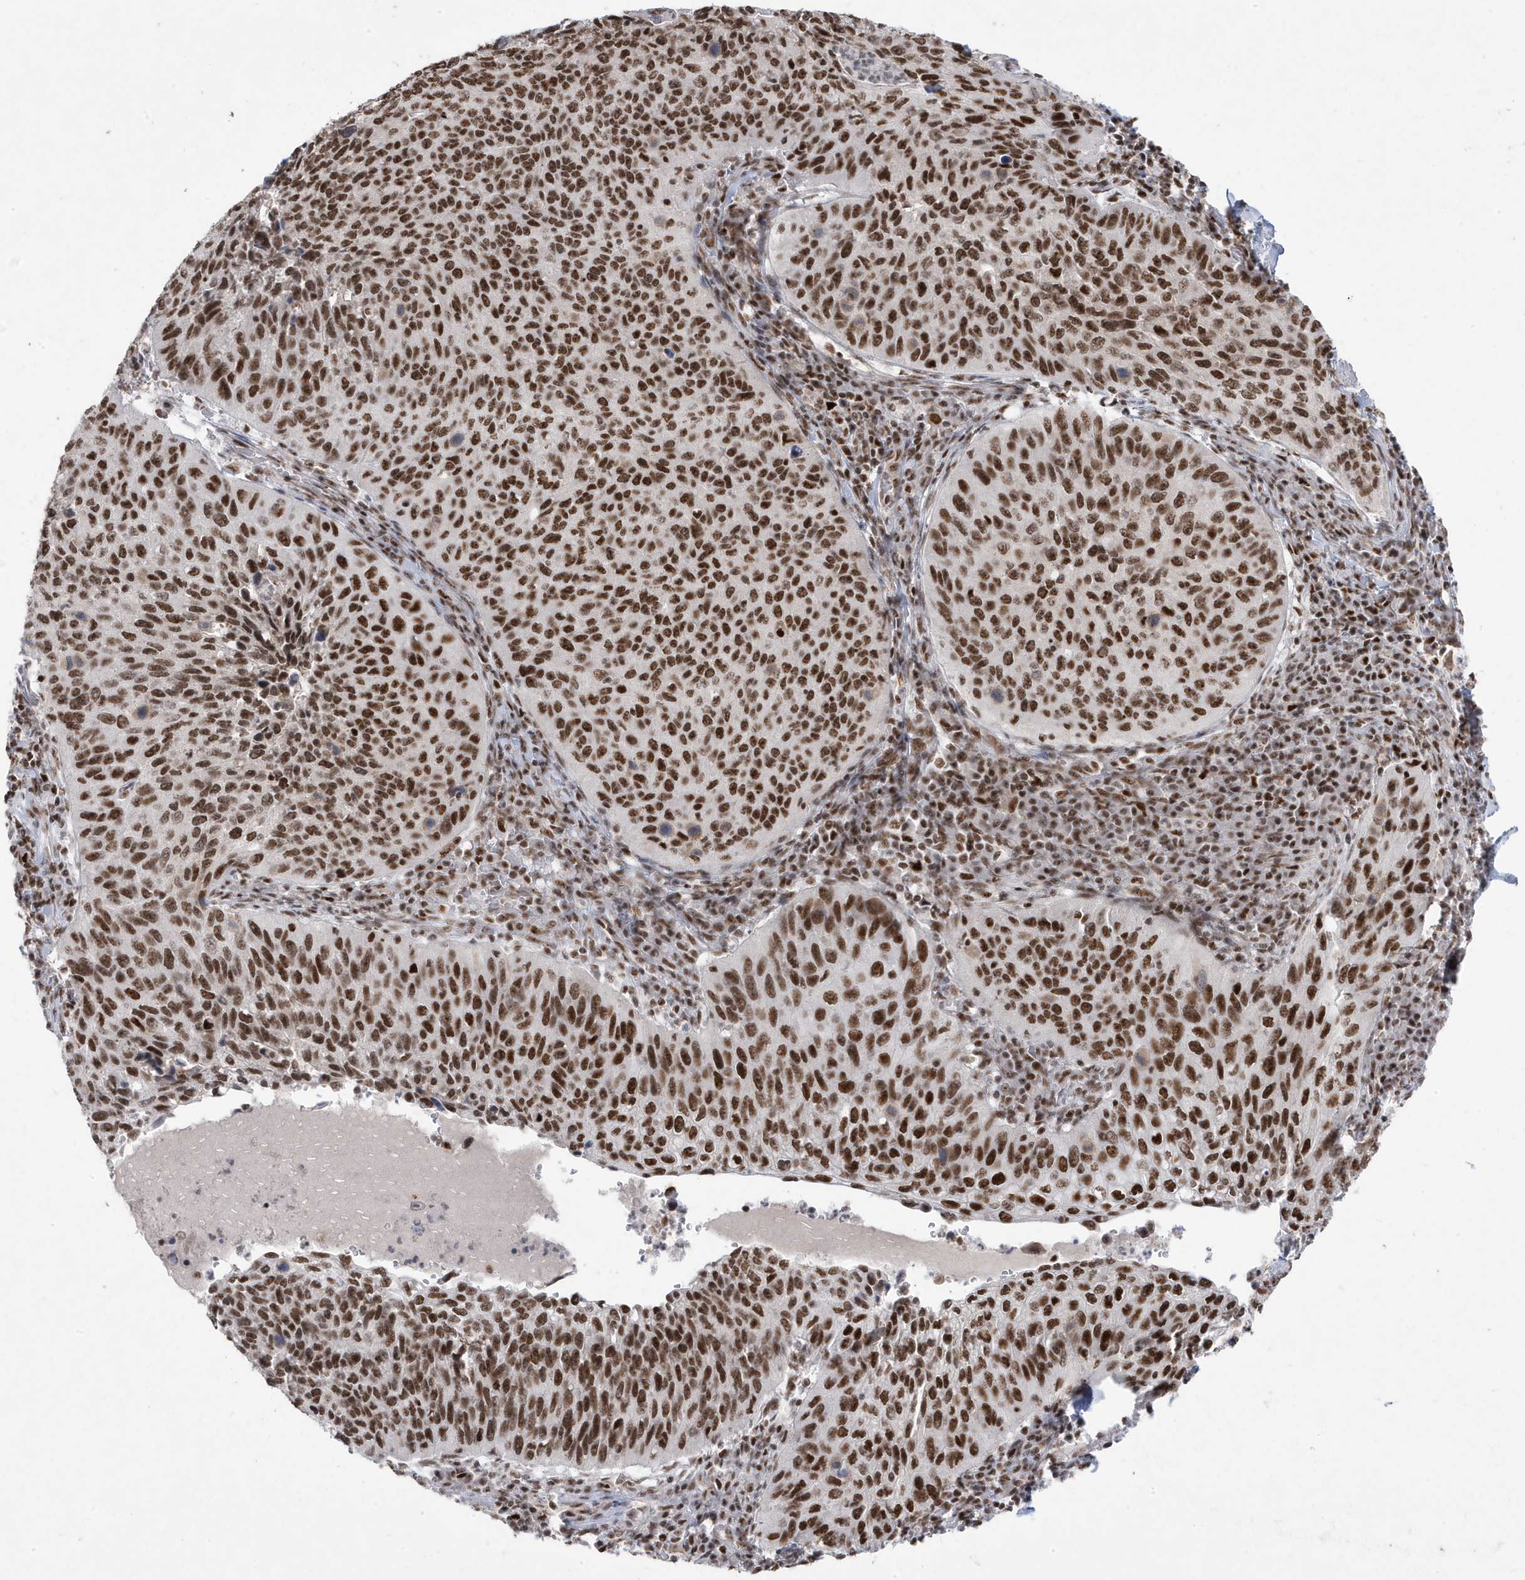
{"staining": {"intensity": "strong", "quantity": ">75%", "location": "nuclear"}, "tissue": "cervical cancer", "cell_type": "Tumor cells", "image_type": "cancer", "snomed": [{"axis": "morphology", "description": "Squamous cell carcinoma, NOS"}, {"axis": "topography", "description": "Cervix"}], "caption": "Cervical squamous cell carcinoma stained with DAB immunohistochemistry (IHC) demonstrates high levels of strong nuclear positivity in about >75% of tumor cells.", "gene": "MTREX", "patient": {"sex": "female", "age": 38}}